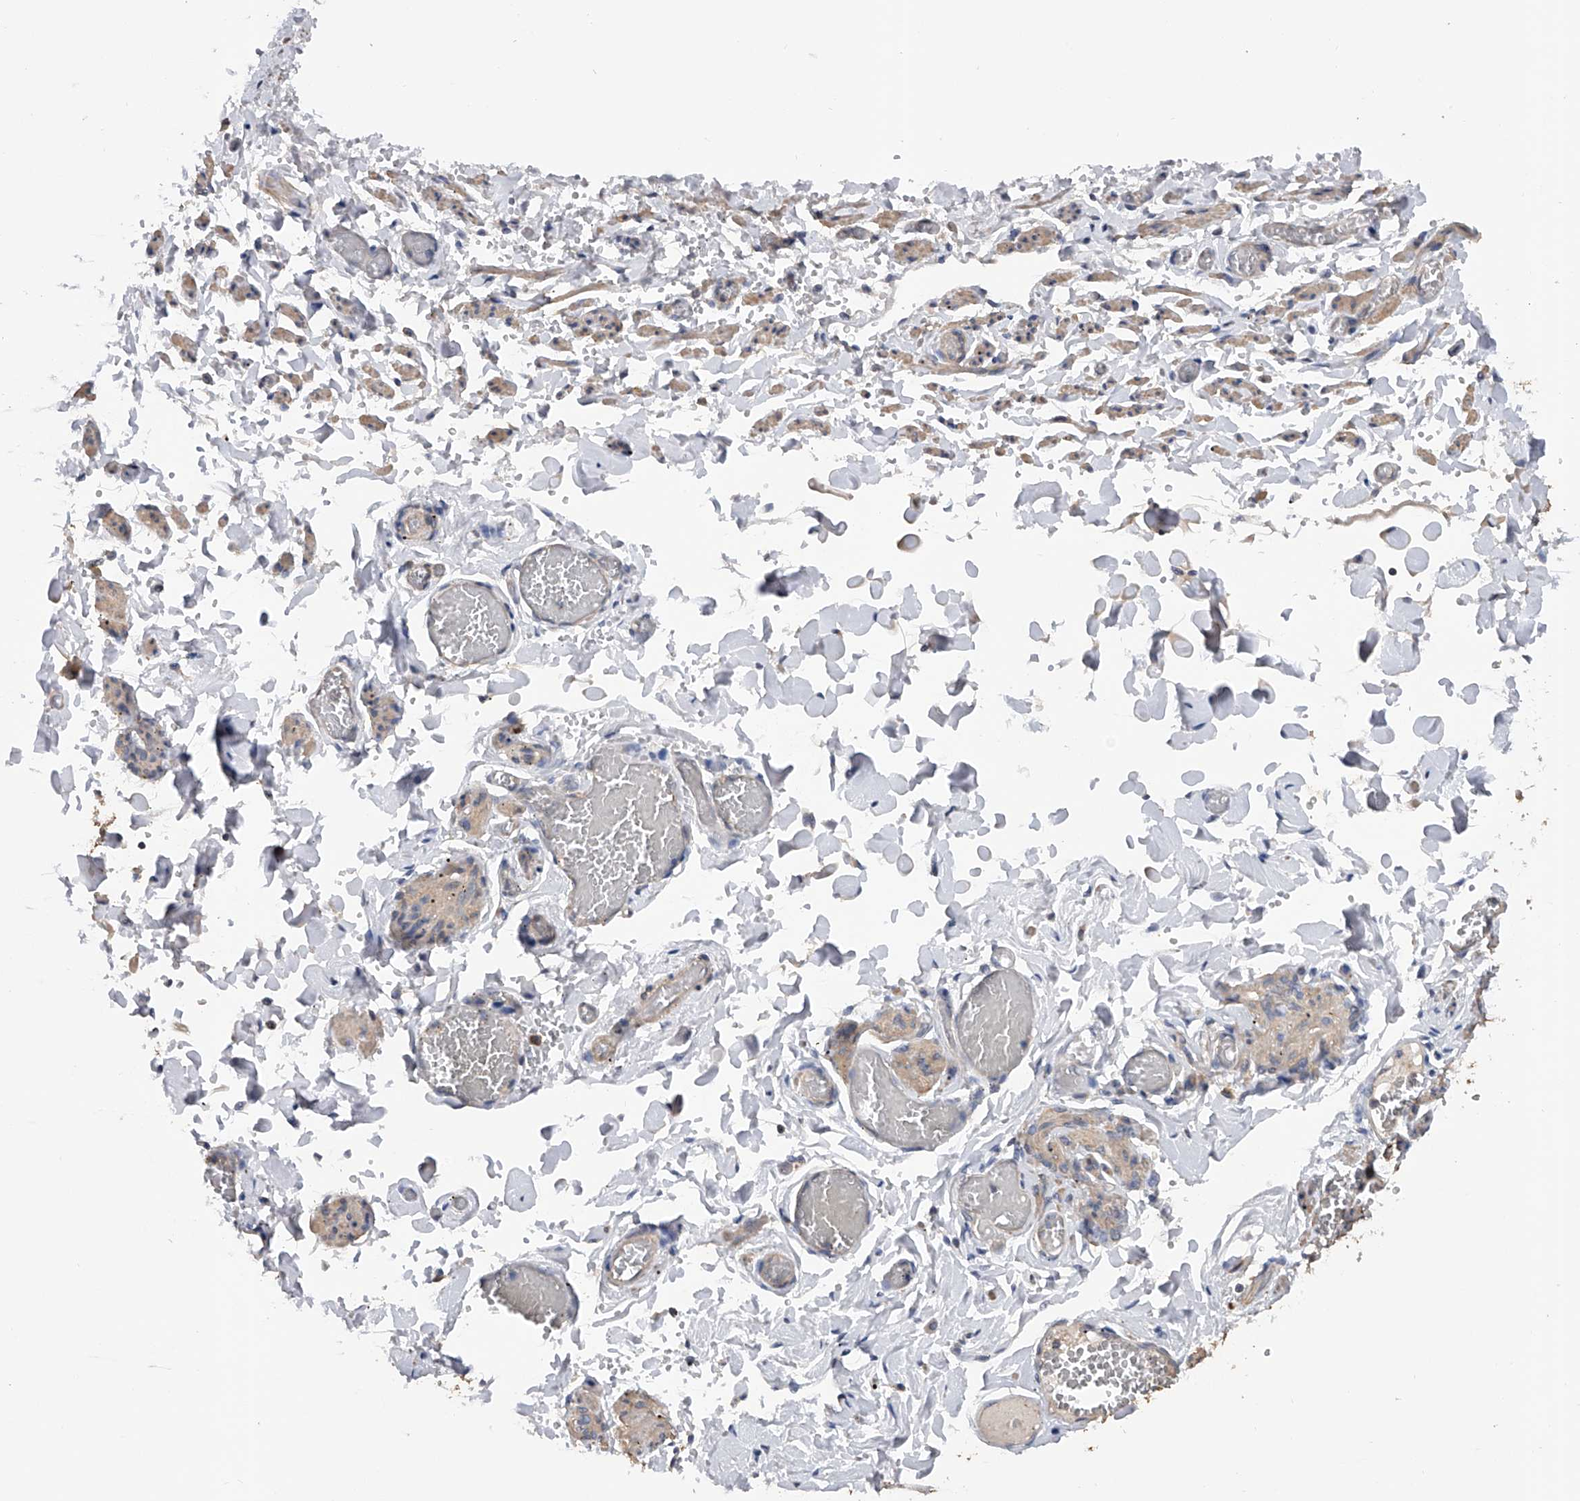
{"staining": {"intensity": "negative", "quantity": "none", "location": "none"}, "tissue": "adipose tissue", "cell_type": "Adipocytes", "image_type": "normal", "snomed": [{"axis": "morphology", "description": "Normal tissue, NOS"}, {"axis": "topography", "description": "Vascular tissue"}, {"axis": "topography", "description": "Fallopian tube"}, {"axis": "topography", "description": "Ovary"}], "caption": "A high-resolution image shows immunohistochemistry (IHC) staining of normal adipose tissue, which reveals no significant staining in adipocytes.", "gene": "CFAP298", "patient": {"sex": "female", "age": 67}}